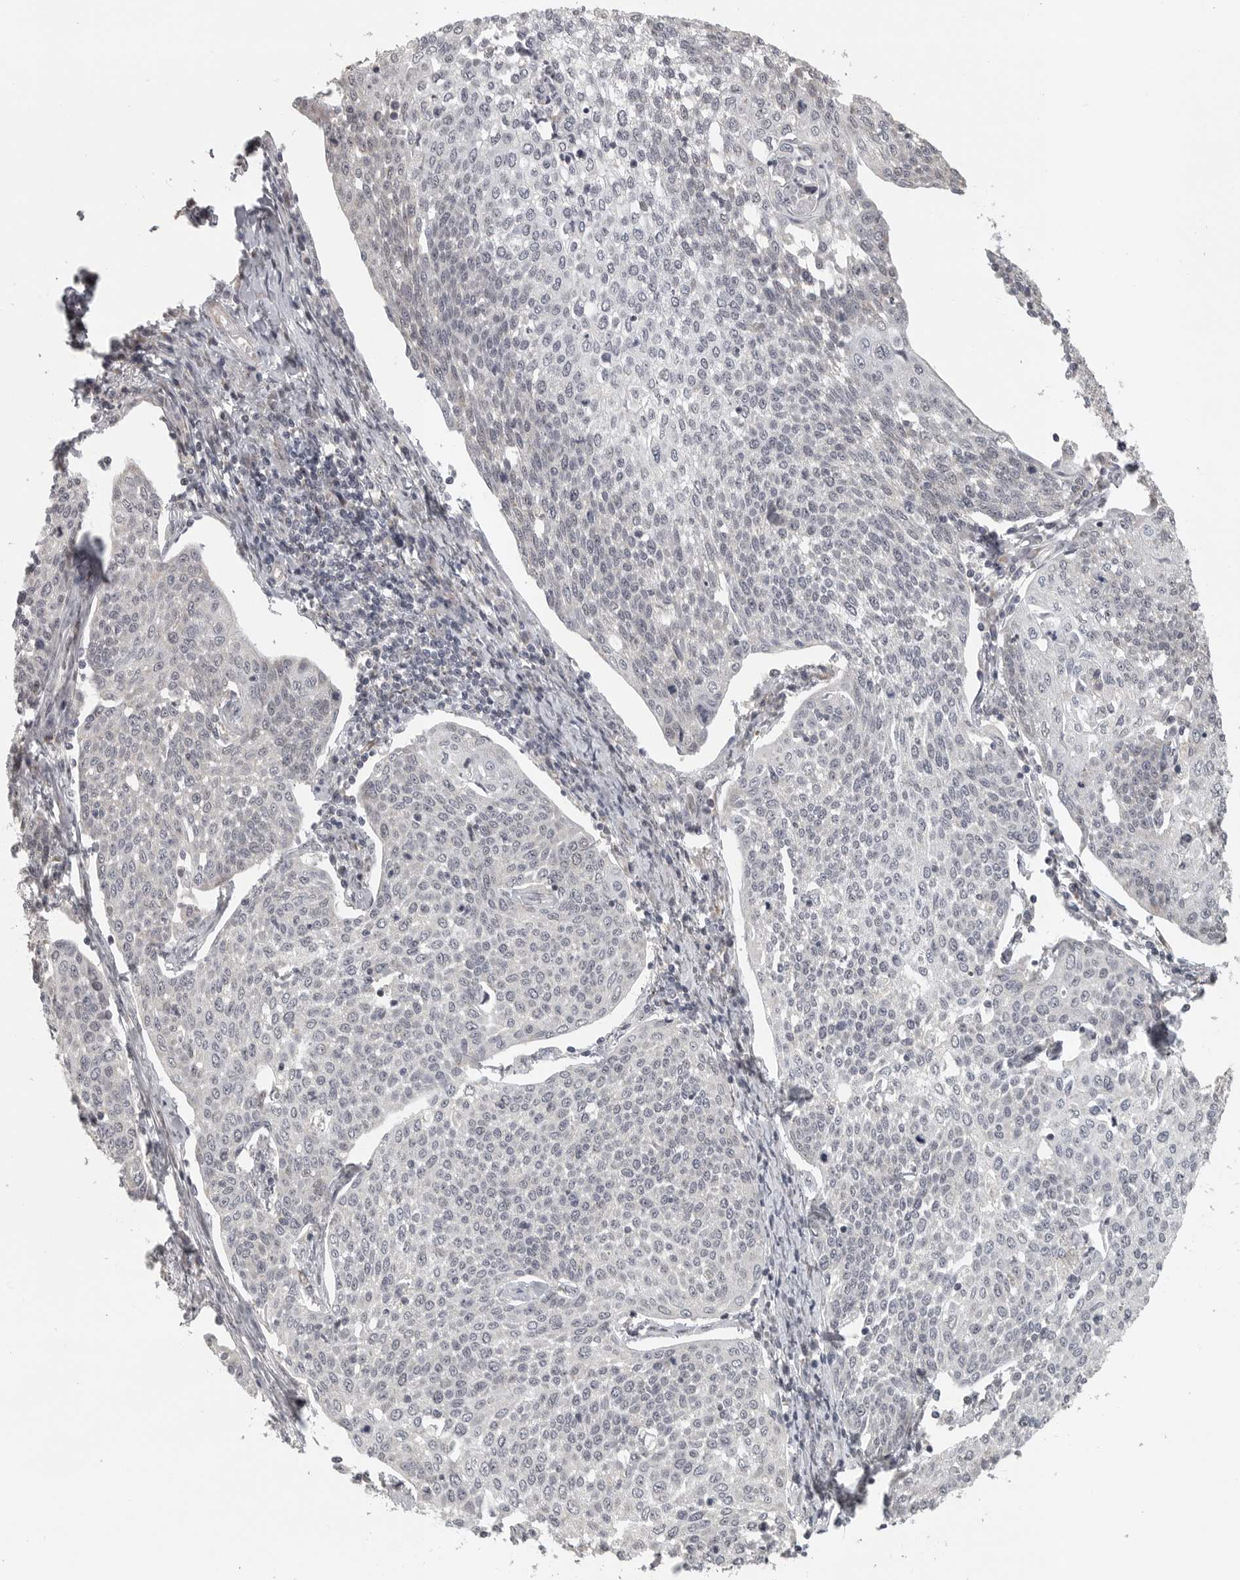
{"staining": {"intensity": "negative", "quantity": "none", "location": "none"}, "tissue": "cervical cancer", "cell_type": "Tumor cells", "image_type": "cancer", "snomed": [{"axis": "morphology", "description": "Squamous cell carcinoma, NOS"}, {"axis": "topography", "description": "Cervix"}], "caption": "Immunohistochemical staining of human cervical cancer (squamous cell carcinoma) reveals no significant positivity in tumor cells.", "gene": "POLE2", "patient": {"sex": "female", "age": 34}}